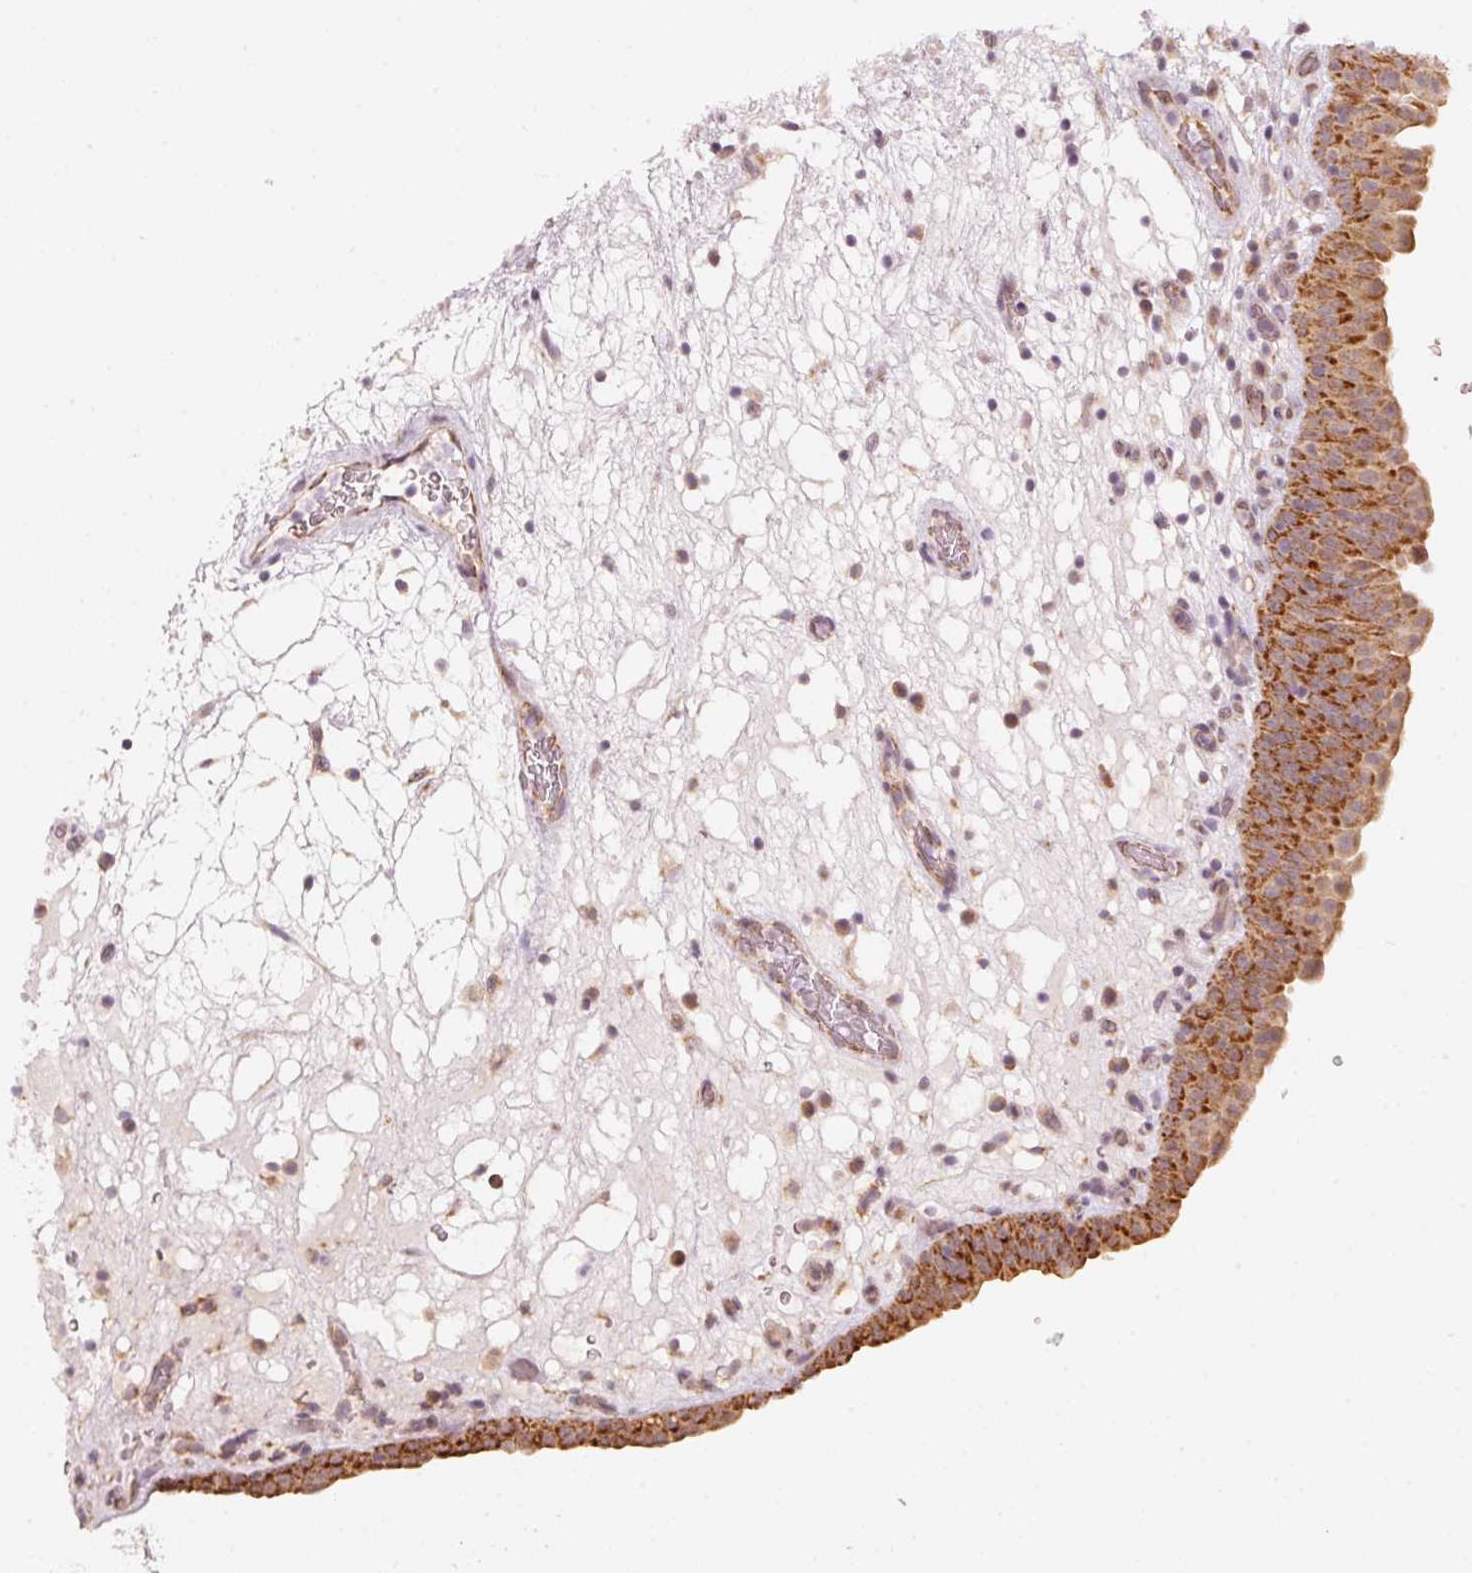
{"staining": {"intensity": "strong", "quantity": ">75%", "location": "cytoplasmic/membranous"}, "tissue": "urinary bladder", "cell_type": "Urothelial cells", "image_type": "normal", "snomed": [{"axis": "morphology", "description": "Normal tissue, NOS"}, {"axis": "topography", "description": "Urinary bladder"}], "caption": "Human urinary bladder stained with a protein marker exhibits strong staining in urothelial cells.", "gene": "ARHGAP22", "patient": {"sex": "male", "age": 71}}